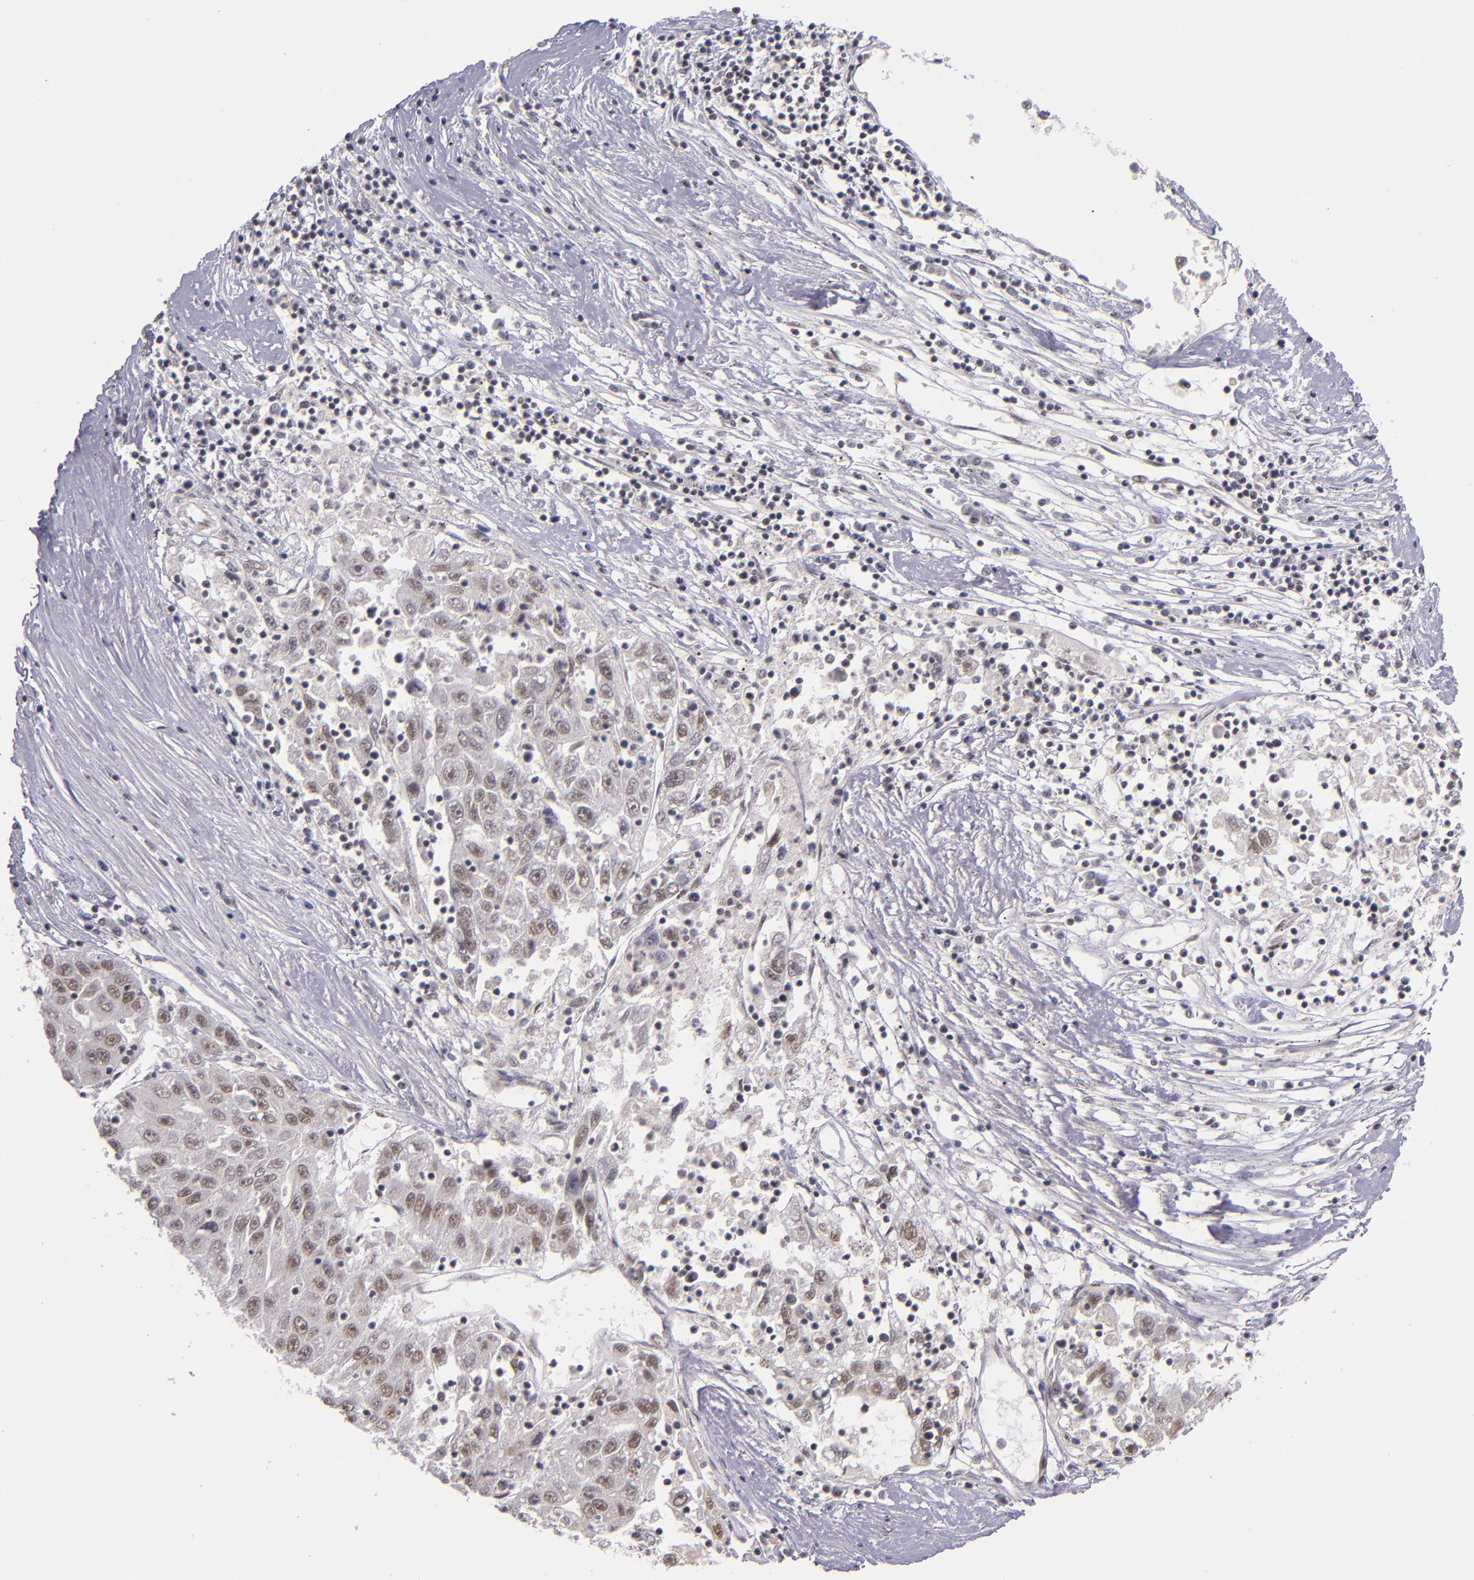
{"staining": {"intensity": "weak", "quantity": ">75%", "location": "nuclear"}, "tissue": "liver cancer", "cell_type": "Tumor cells", "image_type": "cancer", "snomed": [{"axis": "morphology", "description": "Carcinoma, Hepatocellular, NOS"}, {"axis": "topography", "description": "Liver"}], "caption": "Immunohistochemistry (IHC) micrograph of liver cancer (hepatocellular carcinoma) stained for a protein (brown), which displays low levels of weak nuclear positivity in about >75% of tumor cells.", "gene": "ZNF148", "patient": {"sex": "male", "age": 49}}